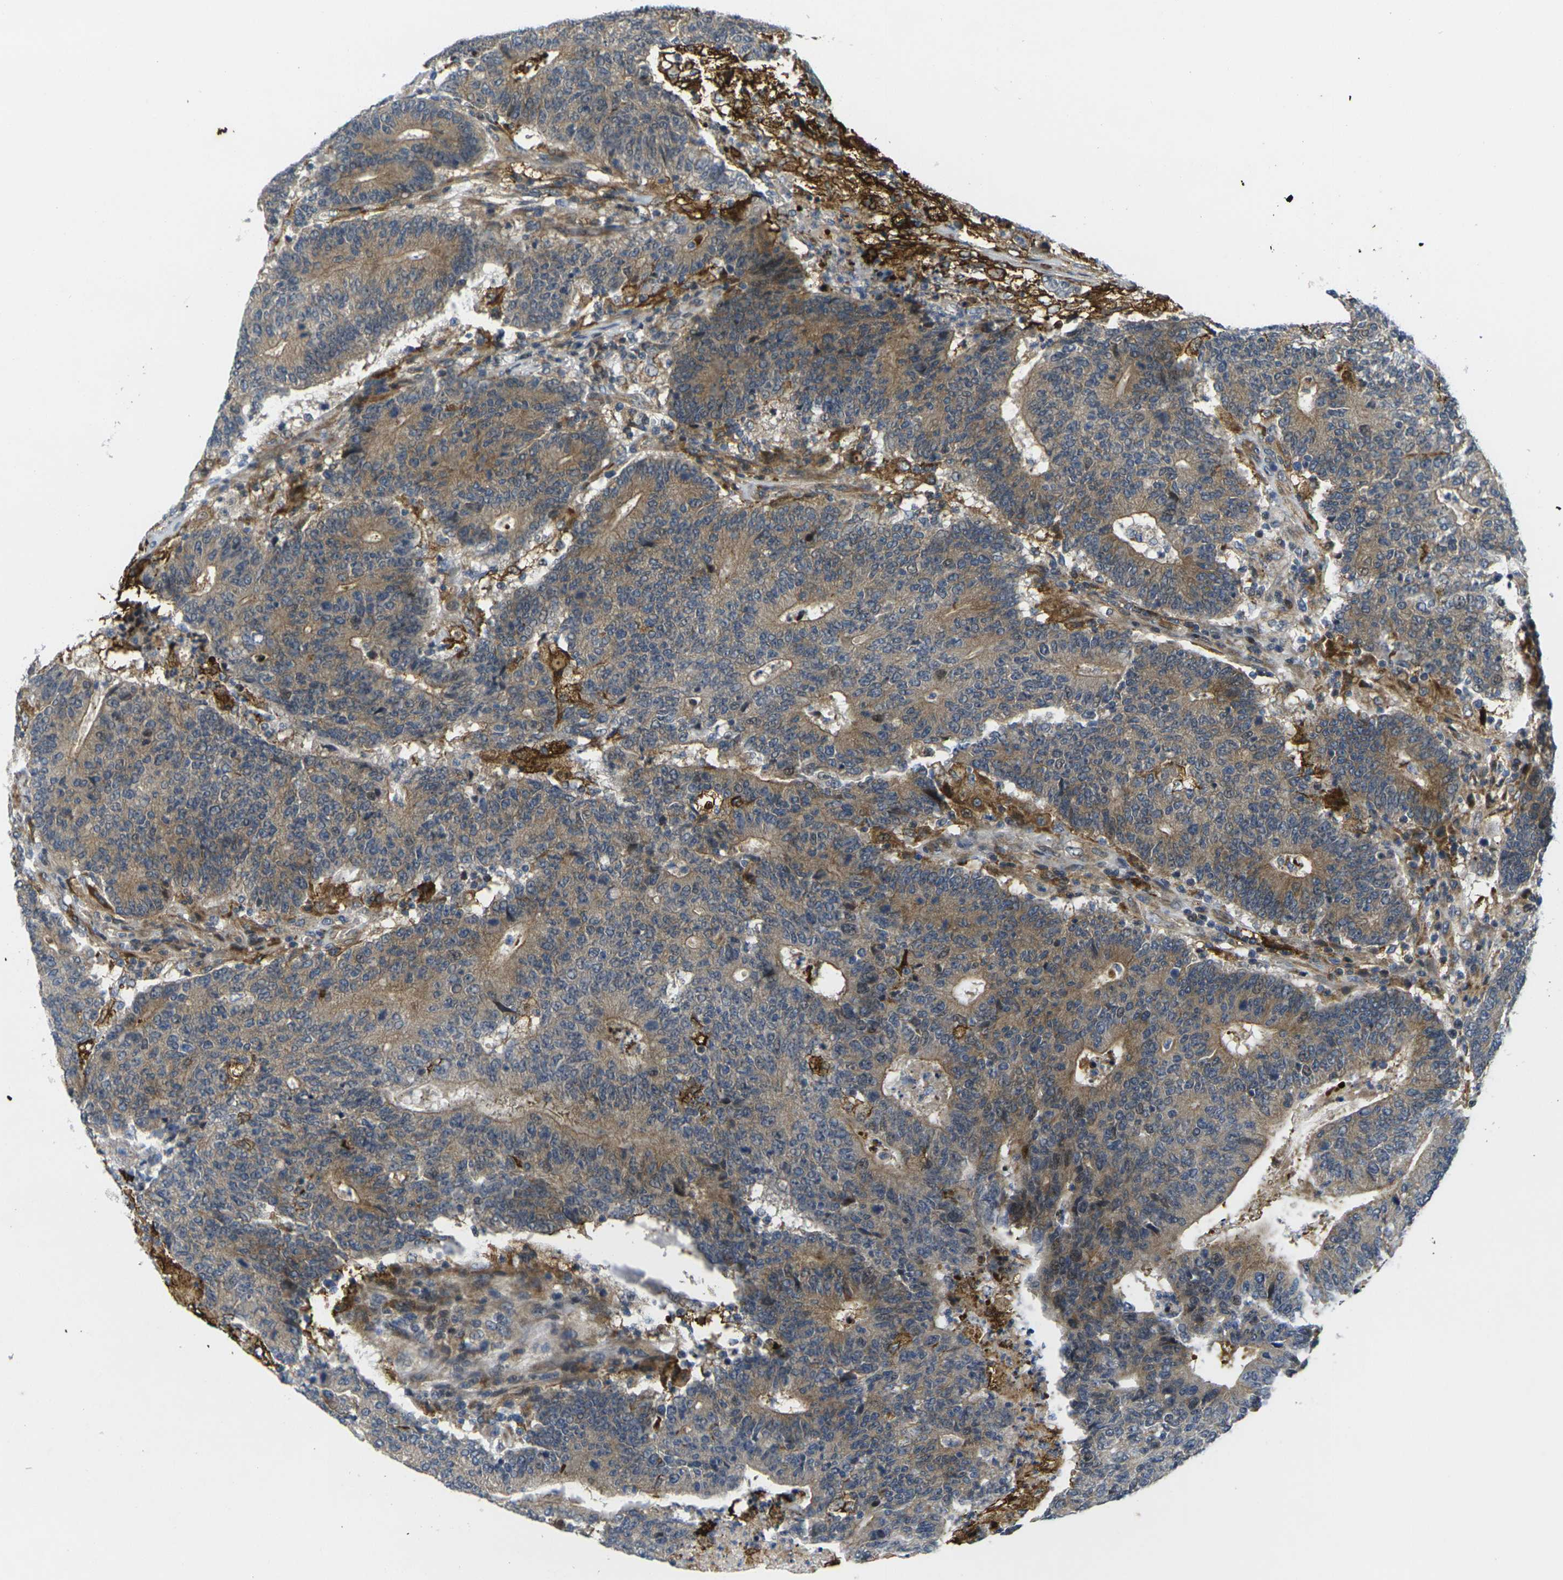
{"staining": {"intensity": "moderate", "quantity": ">75%", "location": "cytoplasmic/membranous"}, "tissue": "colorectal cancer", "cell_type": "Tumor cells", "image_type": "cancer", "snomed": [{"axis": "morphology", "description": "Normal tissue, NOS"}, {"axis": "morphology", "description": "Adenocarcinoma, NOS"}, {"axis": "topography", "description": "Colon"}], "caption": "Tumor cells show medium levels of moderate cytoplasmic/membranous positivity in about >75% of cells in colorectal adenocarcinoma.", "gene": "ROBO2", "patient": {"sex": "female", "age": 75}}